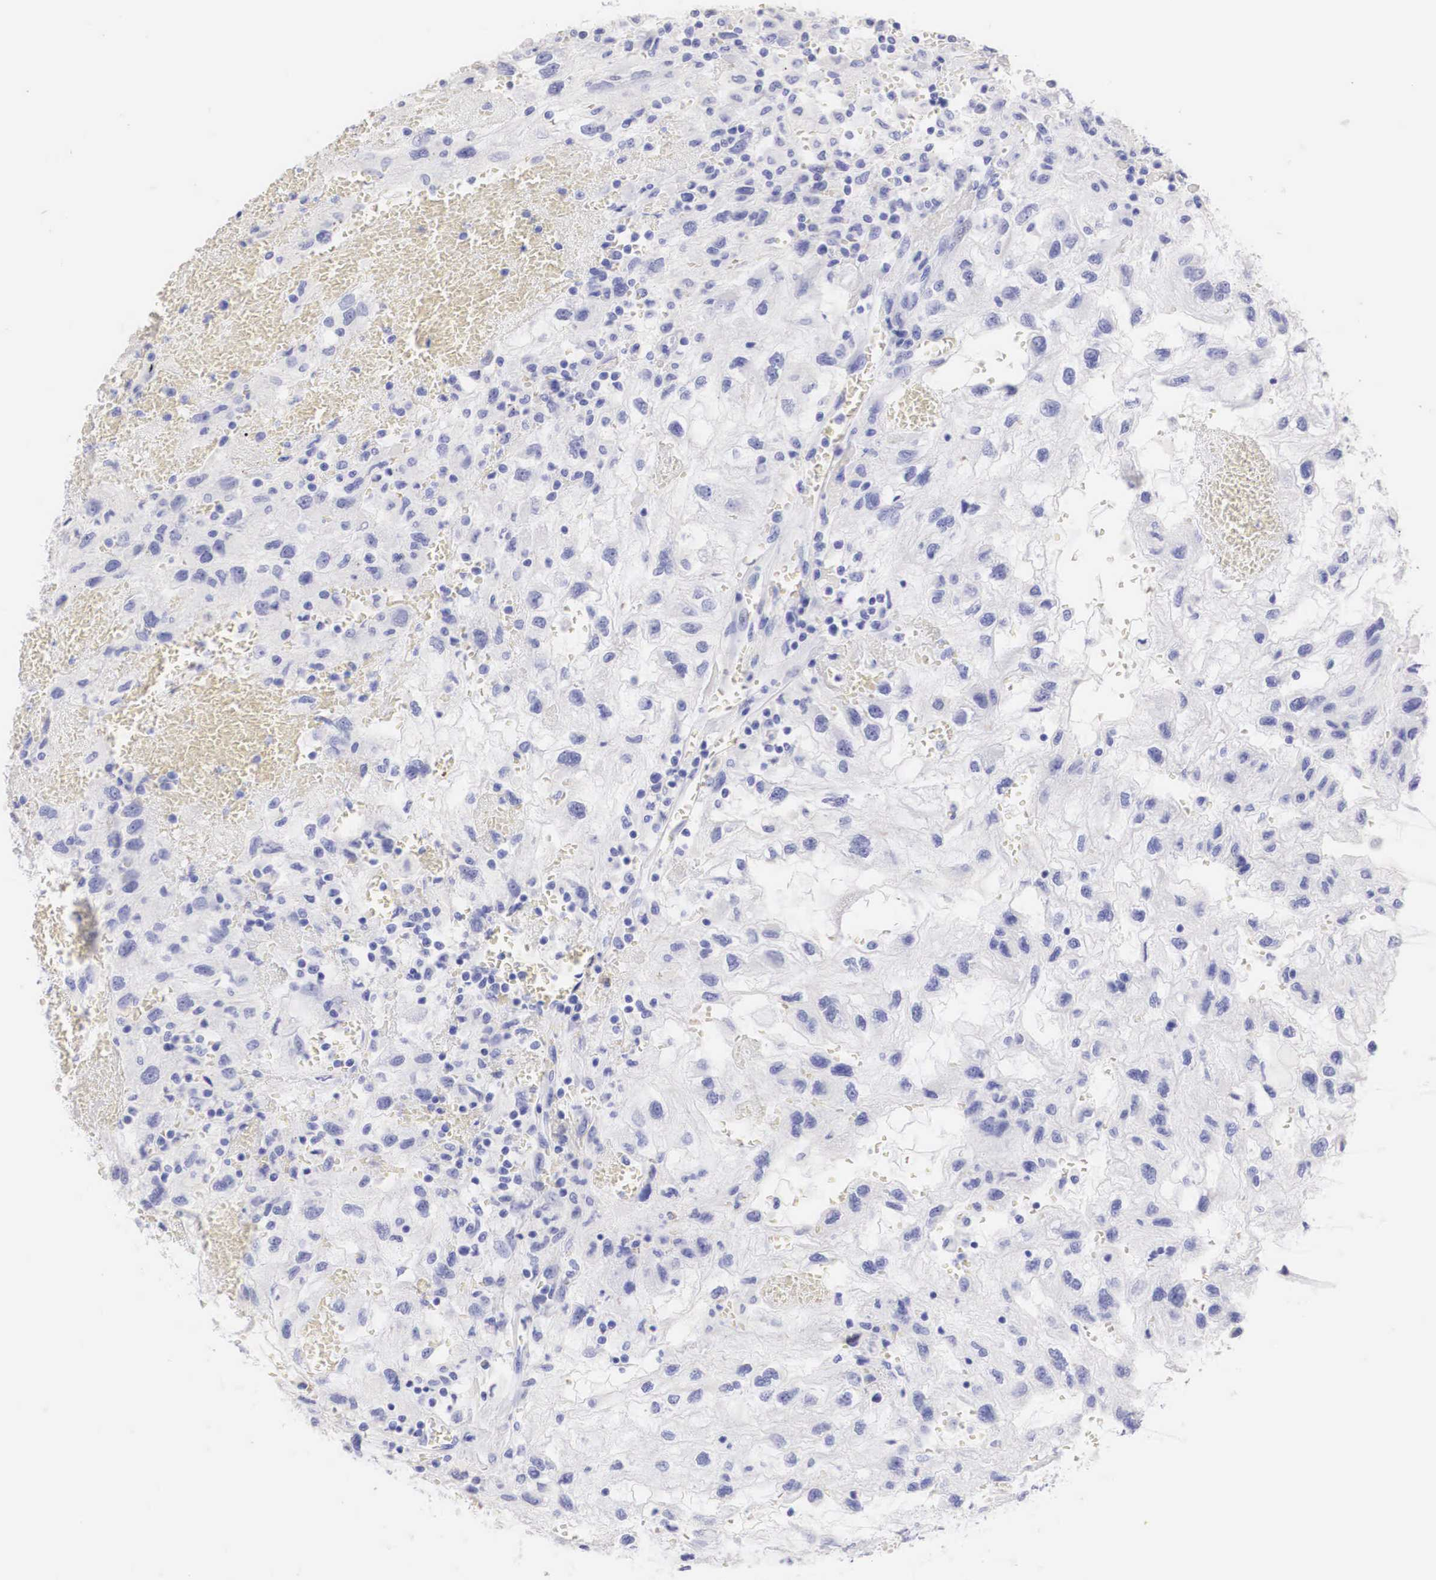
{"staining": {"intensity": "negative", "quantity": "none", "location": "none"}, "tissue": "renal cancer", "cell_type": "Tumor cells", "image_type": "cancer", "snomed": [{"axis": "morphology", "description": "Normal tissue, NOS"}, {"axis": "morphology", "description": "Adenocarcinoma, NOS"}, {"axis": "topography", "description": "Kidney"}], "caption": "Immunohistochemistry (IHC) micrograph of neoplastic tissue: renal cancer (adenocarcinoma) stained with DAB exhibits no significant protein staining in tumor cells. Brightfield microscopy of immunohistochemistry stained with DAB (brown) and hematoxylin (blue), captured at high magnification.", "gene": "ERBB2", "patient": {"sex": "male", "age": 71}}